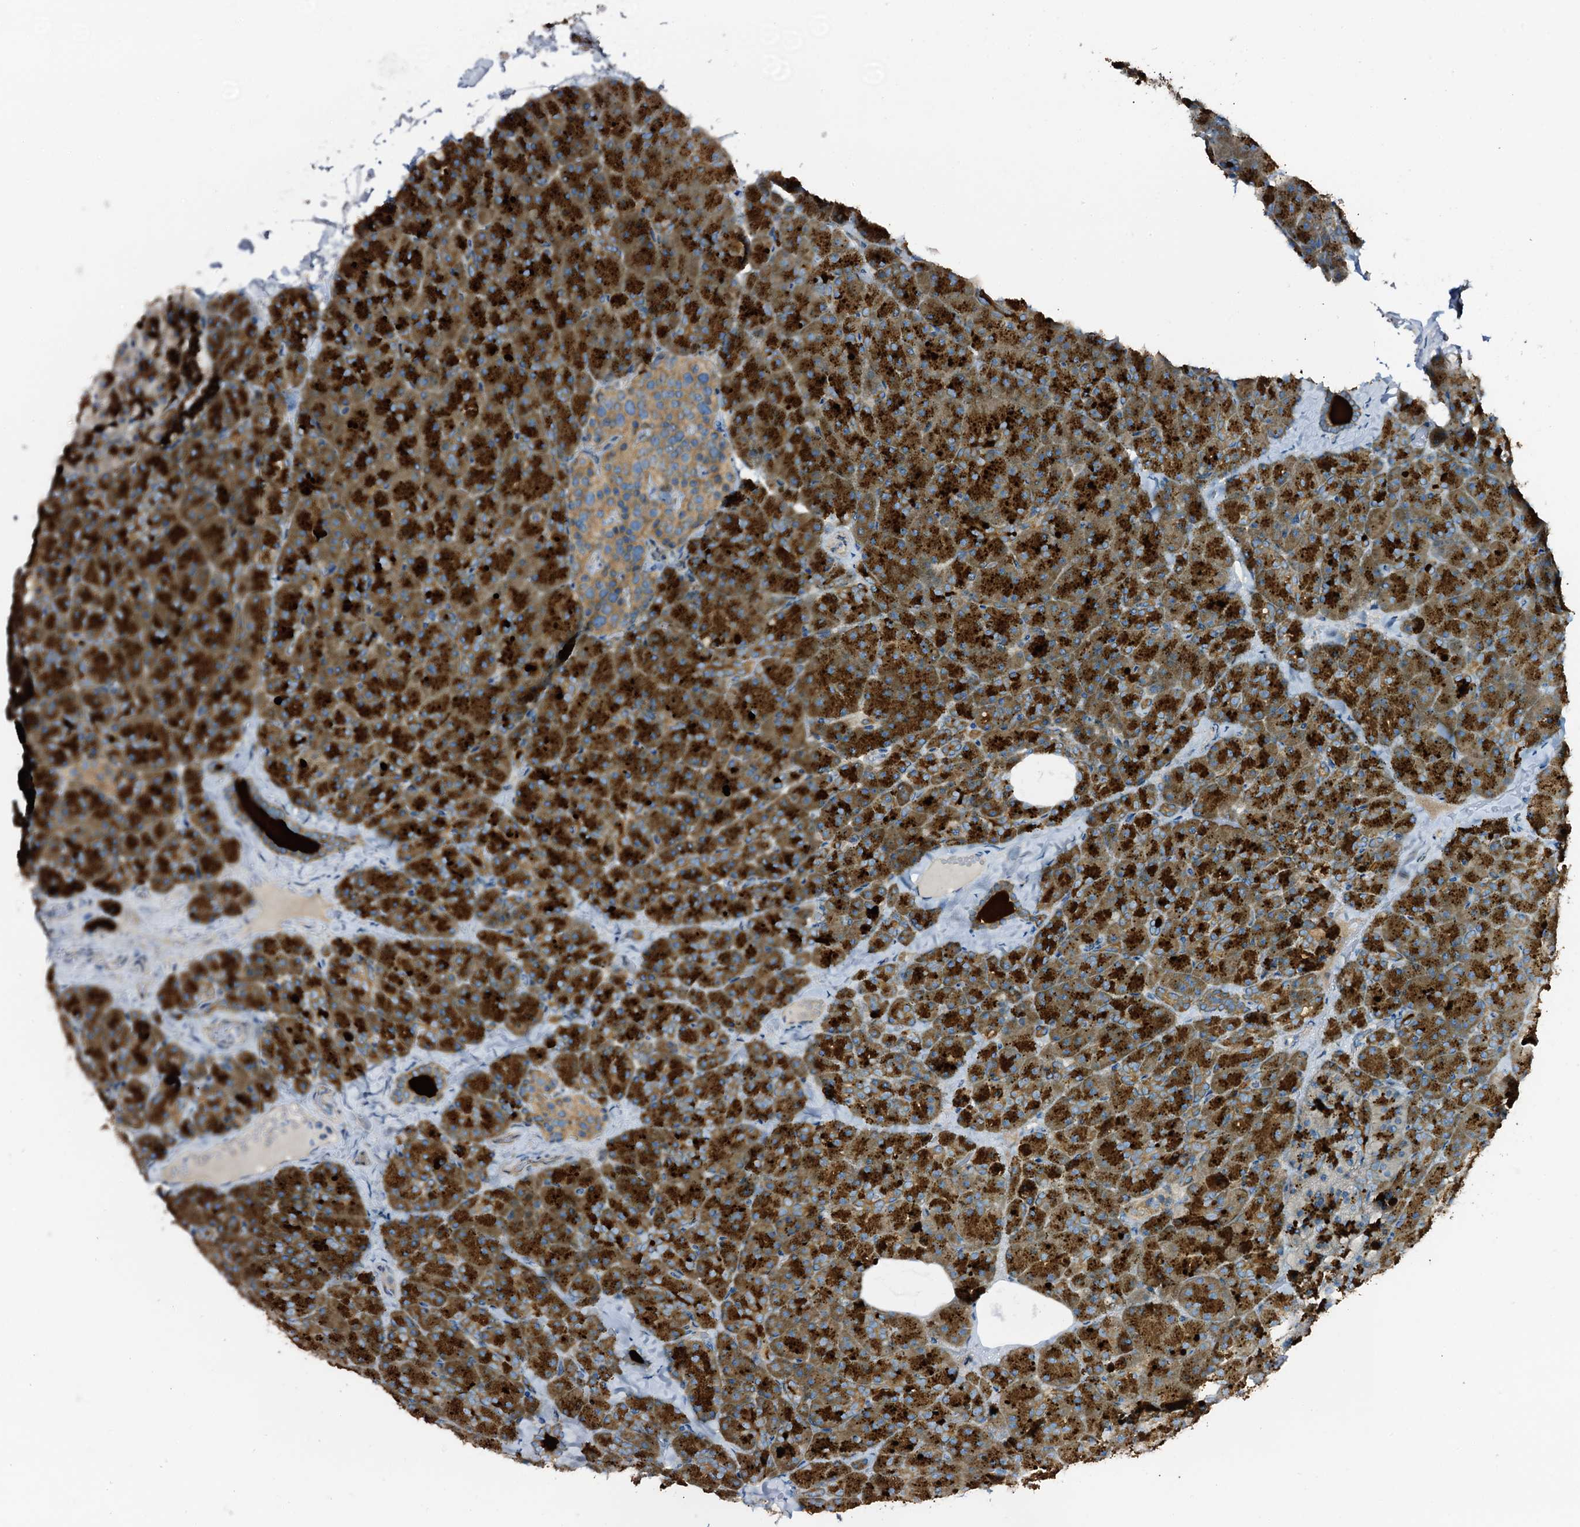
{"staining": {"intensity": "strong", "quantity": ">75%", "location": "cytoplasmic/membranous"}, "tissue": "pancreas", "cell_type": "Exocrine glandular cells", "image_type": "normal", "snomed": [{"axis": "morphology", "description": "Normal tissue, NOS"}, {"axis": "topography", "description": "Pancreas"}], "caption": "Immunohistochemistry (IHC) (DAB (3,3'-diaminobenzidine)) staining of normal pancreas reveals strong cytoplasmic/membranous protein positivity in about >75% of exocrine glandular cells. (brown staining indicates protein expression, while blue staining denotes nuclei).", "gene": "STARD13", "patient": {"sex": "male", "age": 36}}